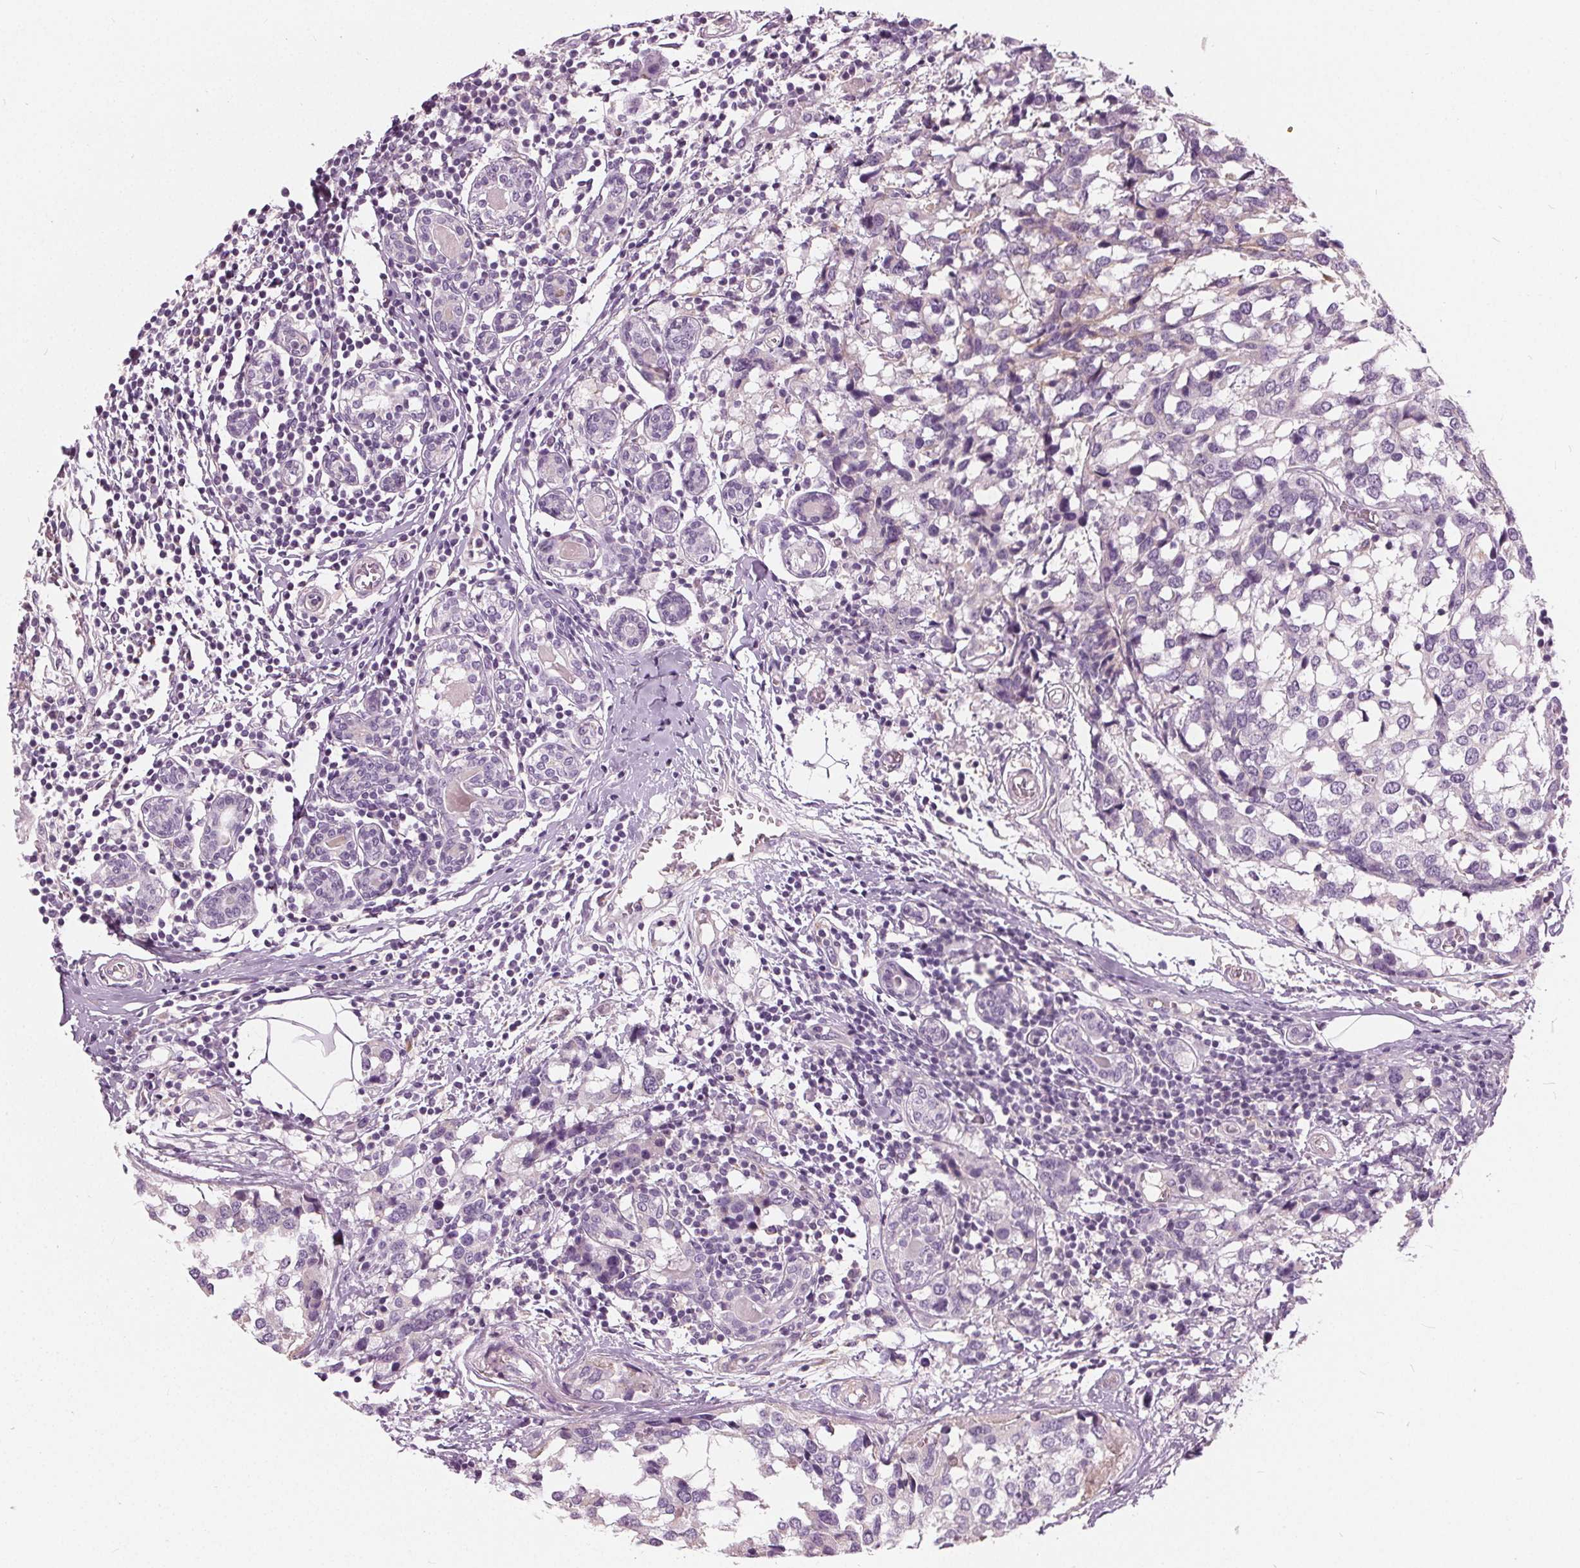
{"staining": {"intensity": "weak", "quantity": "<25%", "location": "cytoplasmic/membranous"}, "tissue": "breast cancer", "cell_type": "Tumor cells", "image_type": "cancer", "snomed": [{"axis": "morphology", "description": "Lobular carcinoma"}, {"axis": "topography", "description": "Breast"}], "caption": "A high-resolution photomicrograph shows immunohistochemistry (IHC) staining of breast lobular carcinoma, which exhibits no significant staining in tumor cells. Brightfield microscopy of immunohistochemistry (IHC) stained with DAB (brown) and hematoxylin (blue), captured at high magnification.", "gene": "LHFPL7", "patient": {"sex": "female", "age": 59}}